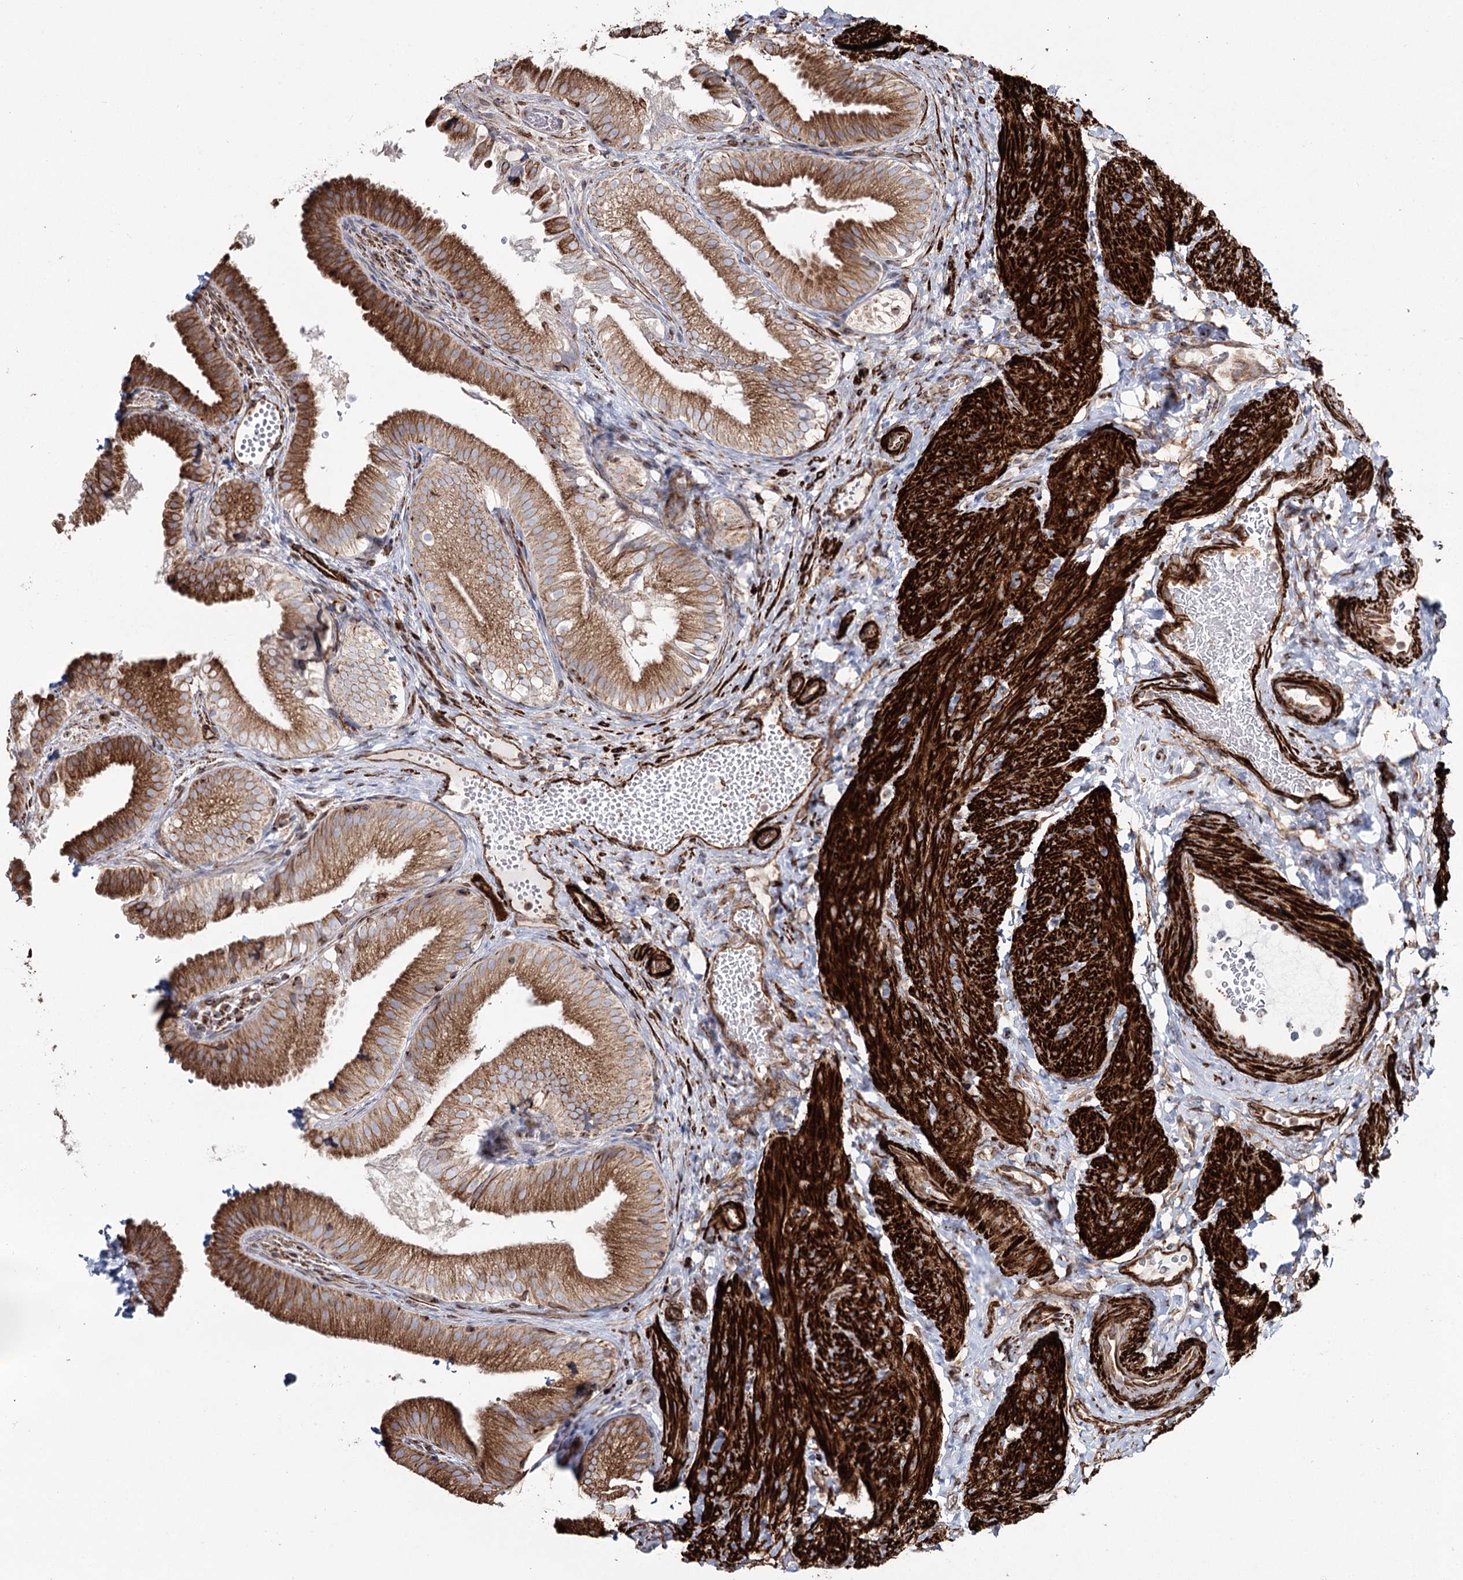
{"staining": {"intensity": "moderate", "quantity": "25%-75%", "location": "cytoplasmic/membranous"}, "tissue": "gallbladder", "cell_type": "Glandular cells", "image_type": "normal", "snomed": [{"axis": "morphology", "description": "Normal tissue, NOS"}, {"axis": "topography", "description": "Gallbladder"}], "caption": "The image reveals staining of normal gallbladder, revealing moderate cytoplasmic/membranous protein staining (brown color) within glandular cells.", "gene": "SUMF1", "patient": {"sex": "female", "age": 30}}